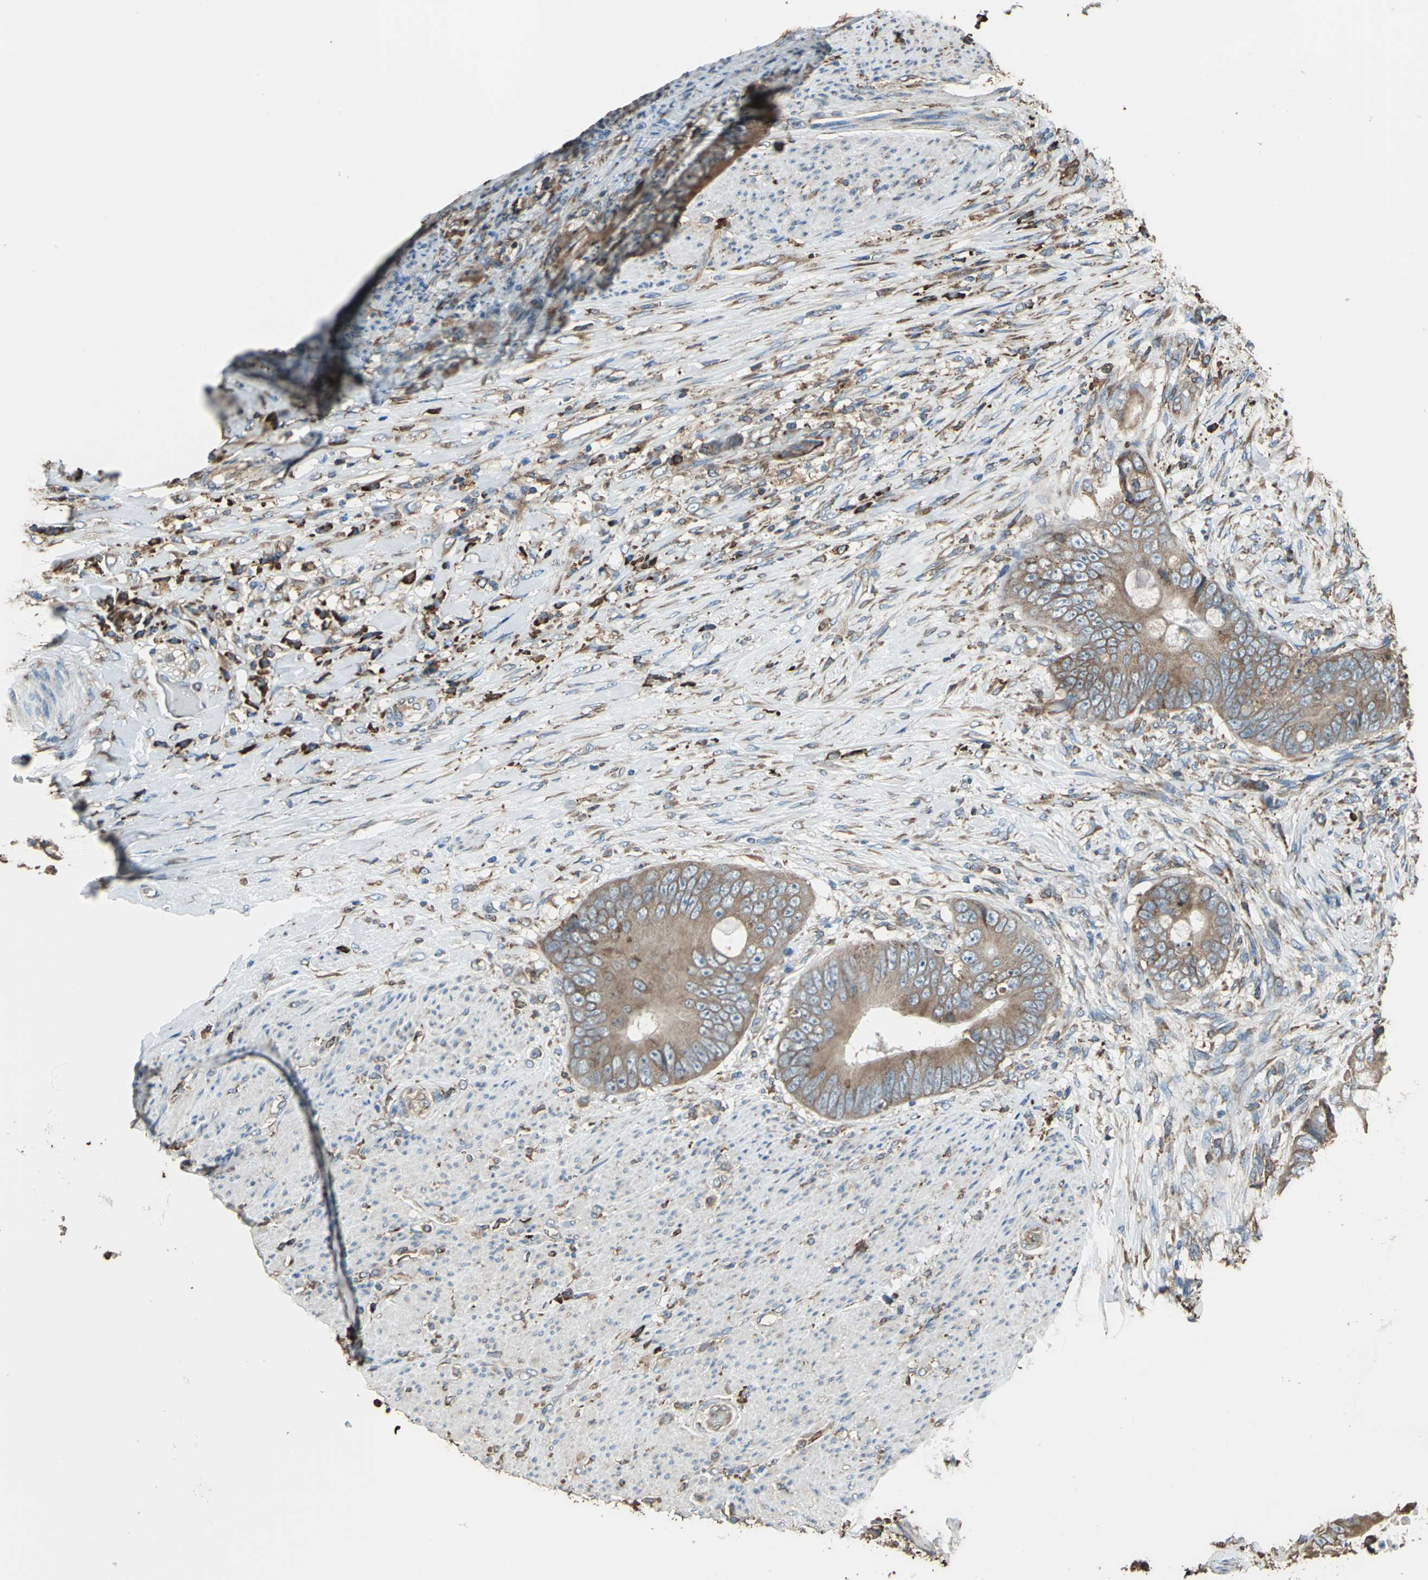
{"staining": {"intensity": "moderate", "quantity": ">75%", "location": "cytoplasmic/membranous"}, "tissue": "colorectal cancer", "cell_type": "Tumor cells", "image_type": "cancer", "snomed": [{"axis": "morphology", "description": "Adenocarcinoma, NOS"}, {"axis": "topography", "description": "Rectum"}], "caption": "Colorectal adenocarcinoma stained with a brown dye shows moderate cytoplasmic/membranous positive expression in approximately >75% of tumor cells.", "gene": "GPANK1", "patient": {"sex": "female", "age": 77}}